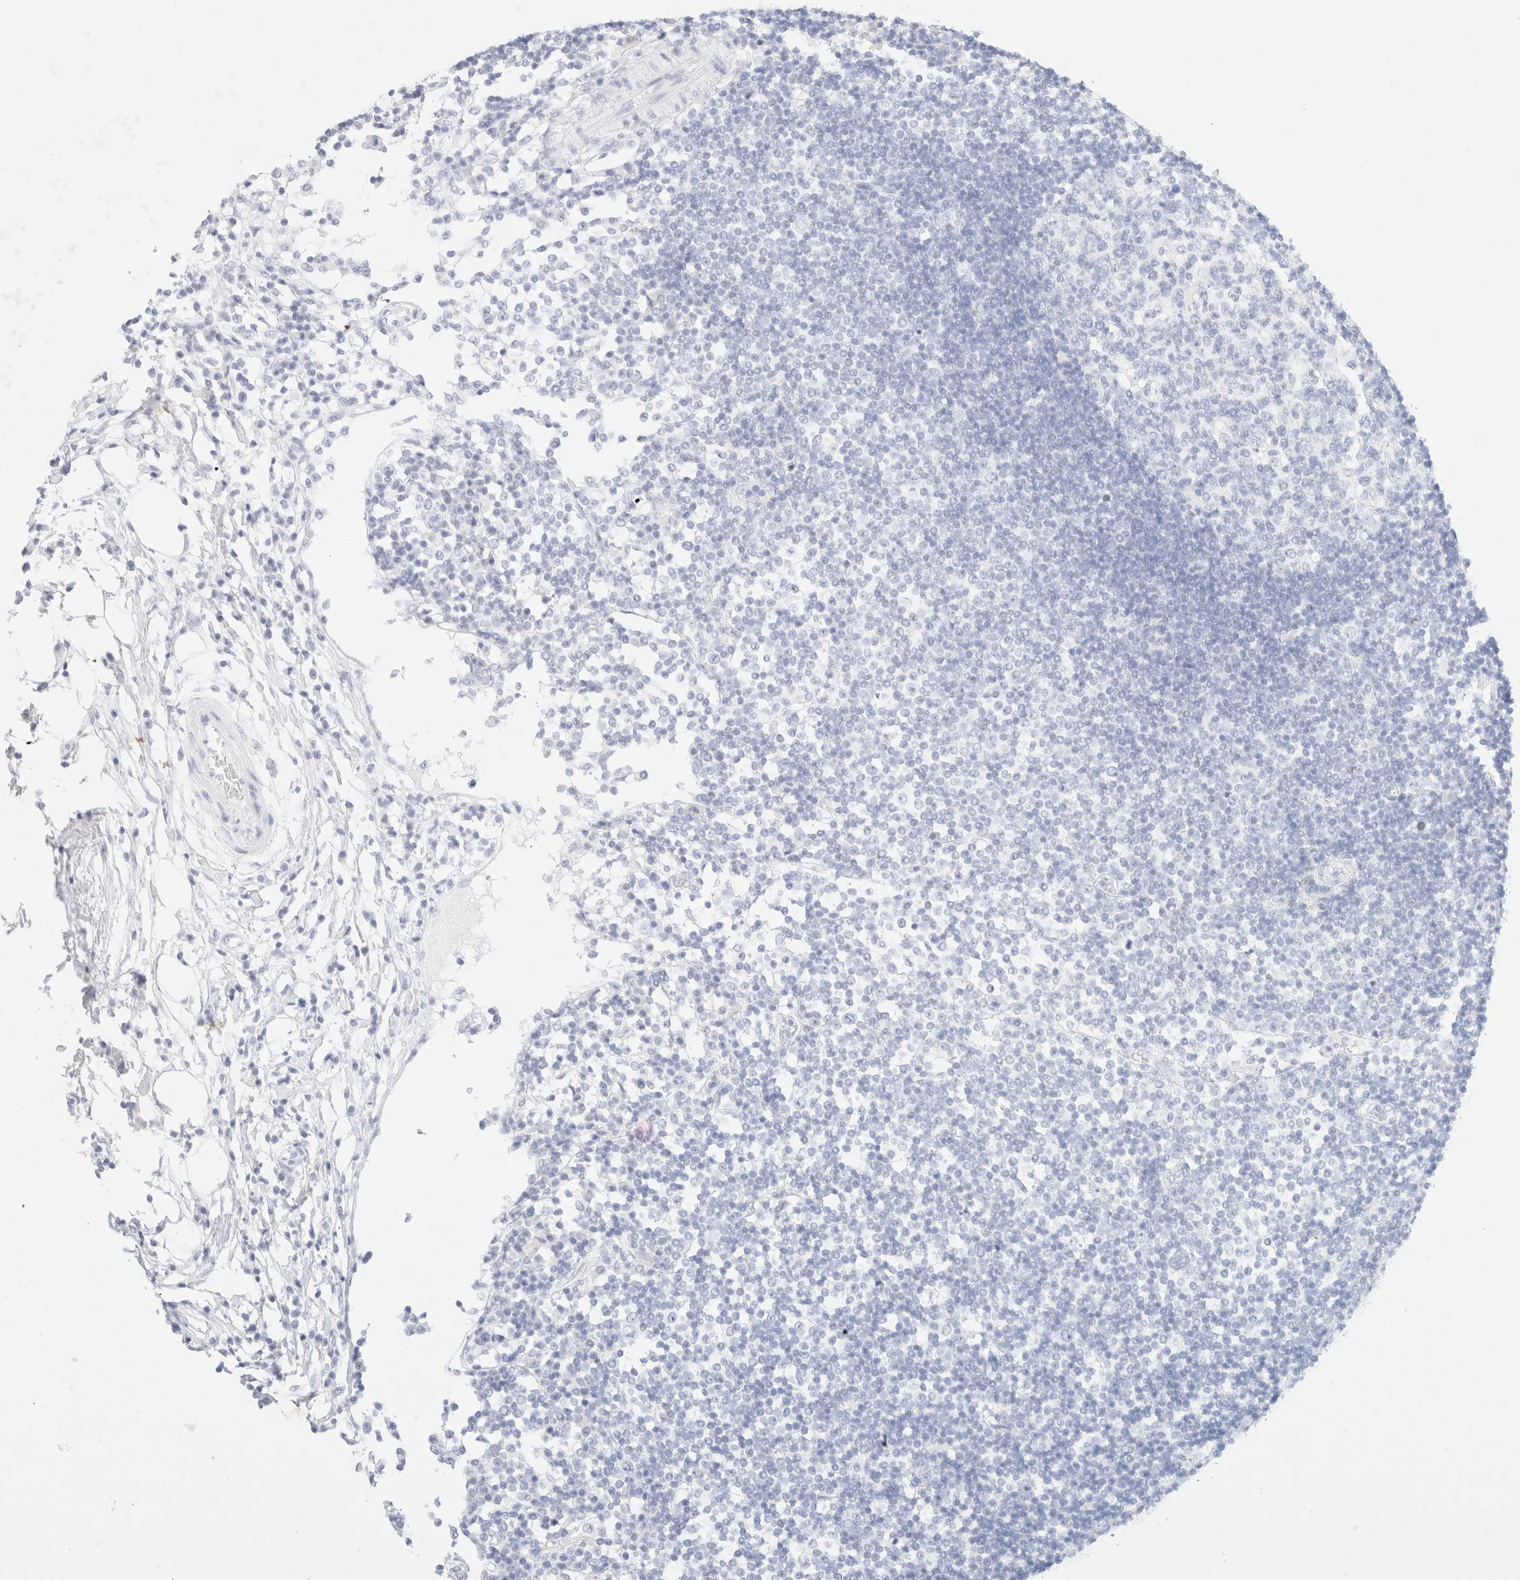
{"staining": {"intensity": "negative", "quantity": "none", "location": "none"}, "tissue": "lymph node", "cell_type": "Germinal center cells", "image_type": "normal", "snomed": [{"axis": "morphology", "description": "Normal tissue, NOS"}, {"axis": "topography", "description": "Lymph node"}], "caption": "Immunohistochemistry (IHC) of unremarkable human lymph node shows no positivity in germinal center cells.", "gene": "KRT15", "patient": {"sex": "female", "age": 53}}